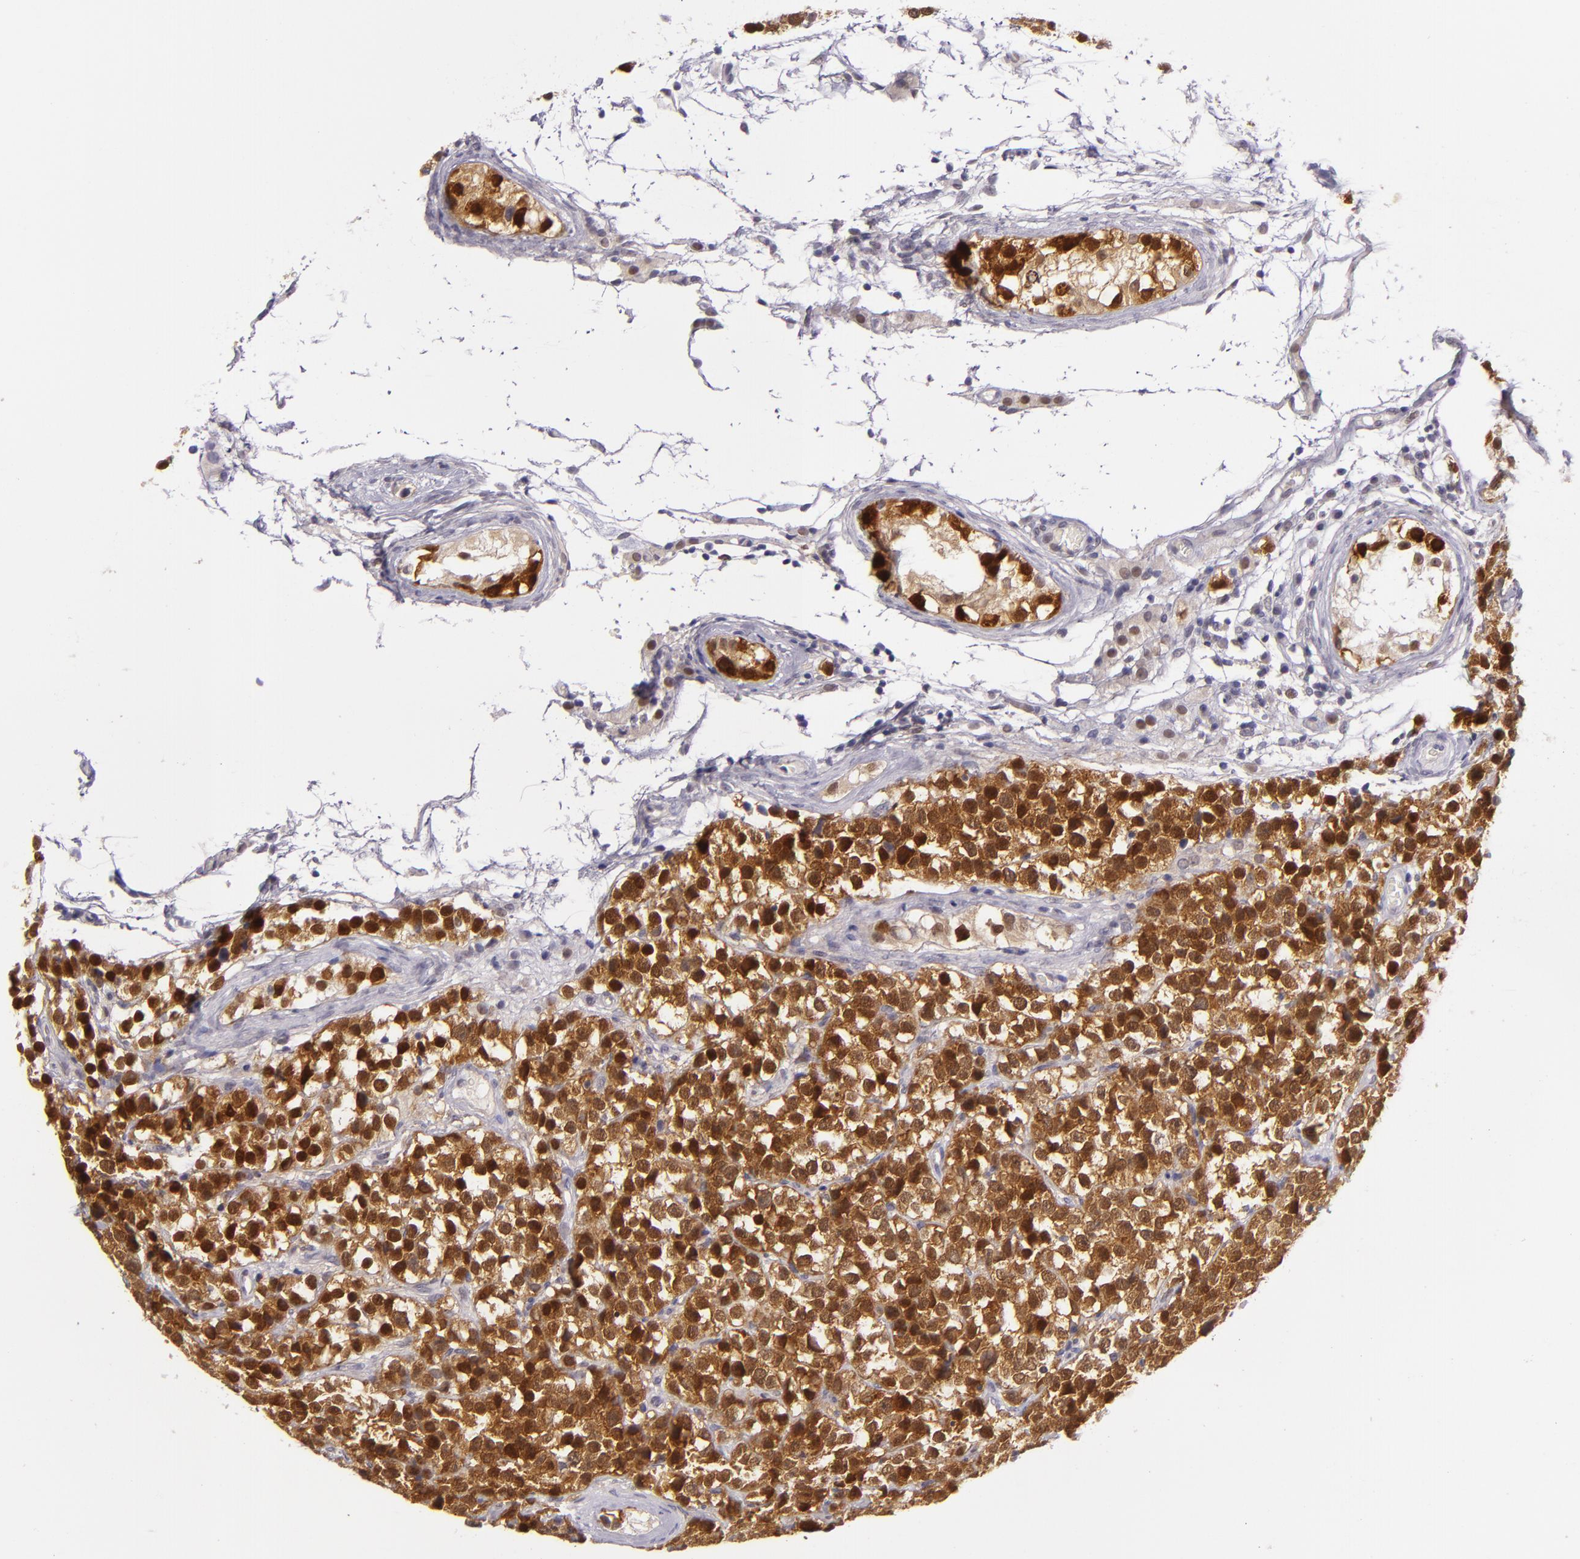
{"staining": {"intensity": "strong", "quantity": ">75%", "location": "cytoplasmic/membranous,nuclear"}, "tissue": "testis cancer", "cell_type": "Tumor cells", "image_type": "cancer", "snomed": [{"axis": "morphology", "description": "Seminoma, NOS"}, {"axis": "topography", "description": "Testis"}], "caption": "The immunohistochemical stain labels strong cytoplasmic/membranous and nuclear expression in tumor cells of testis seminoma tissue.", "gene": "CSE1L", "patient": {"sex": "male", "age": 25}}